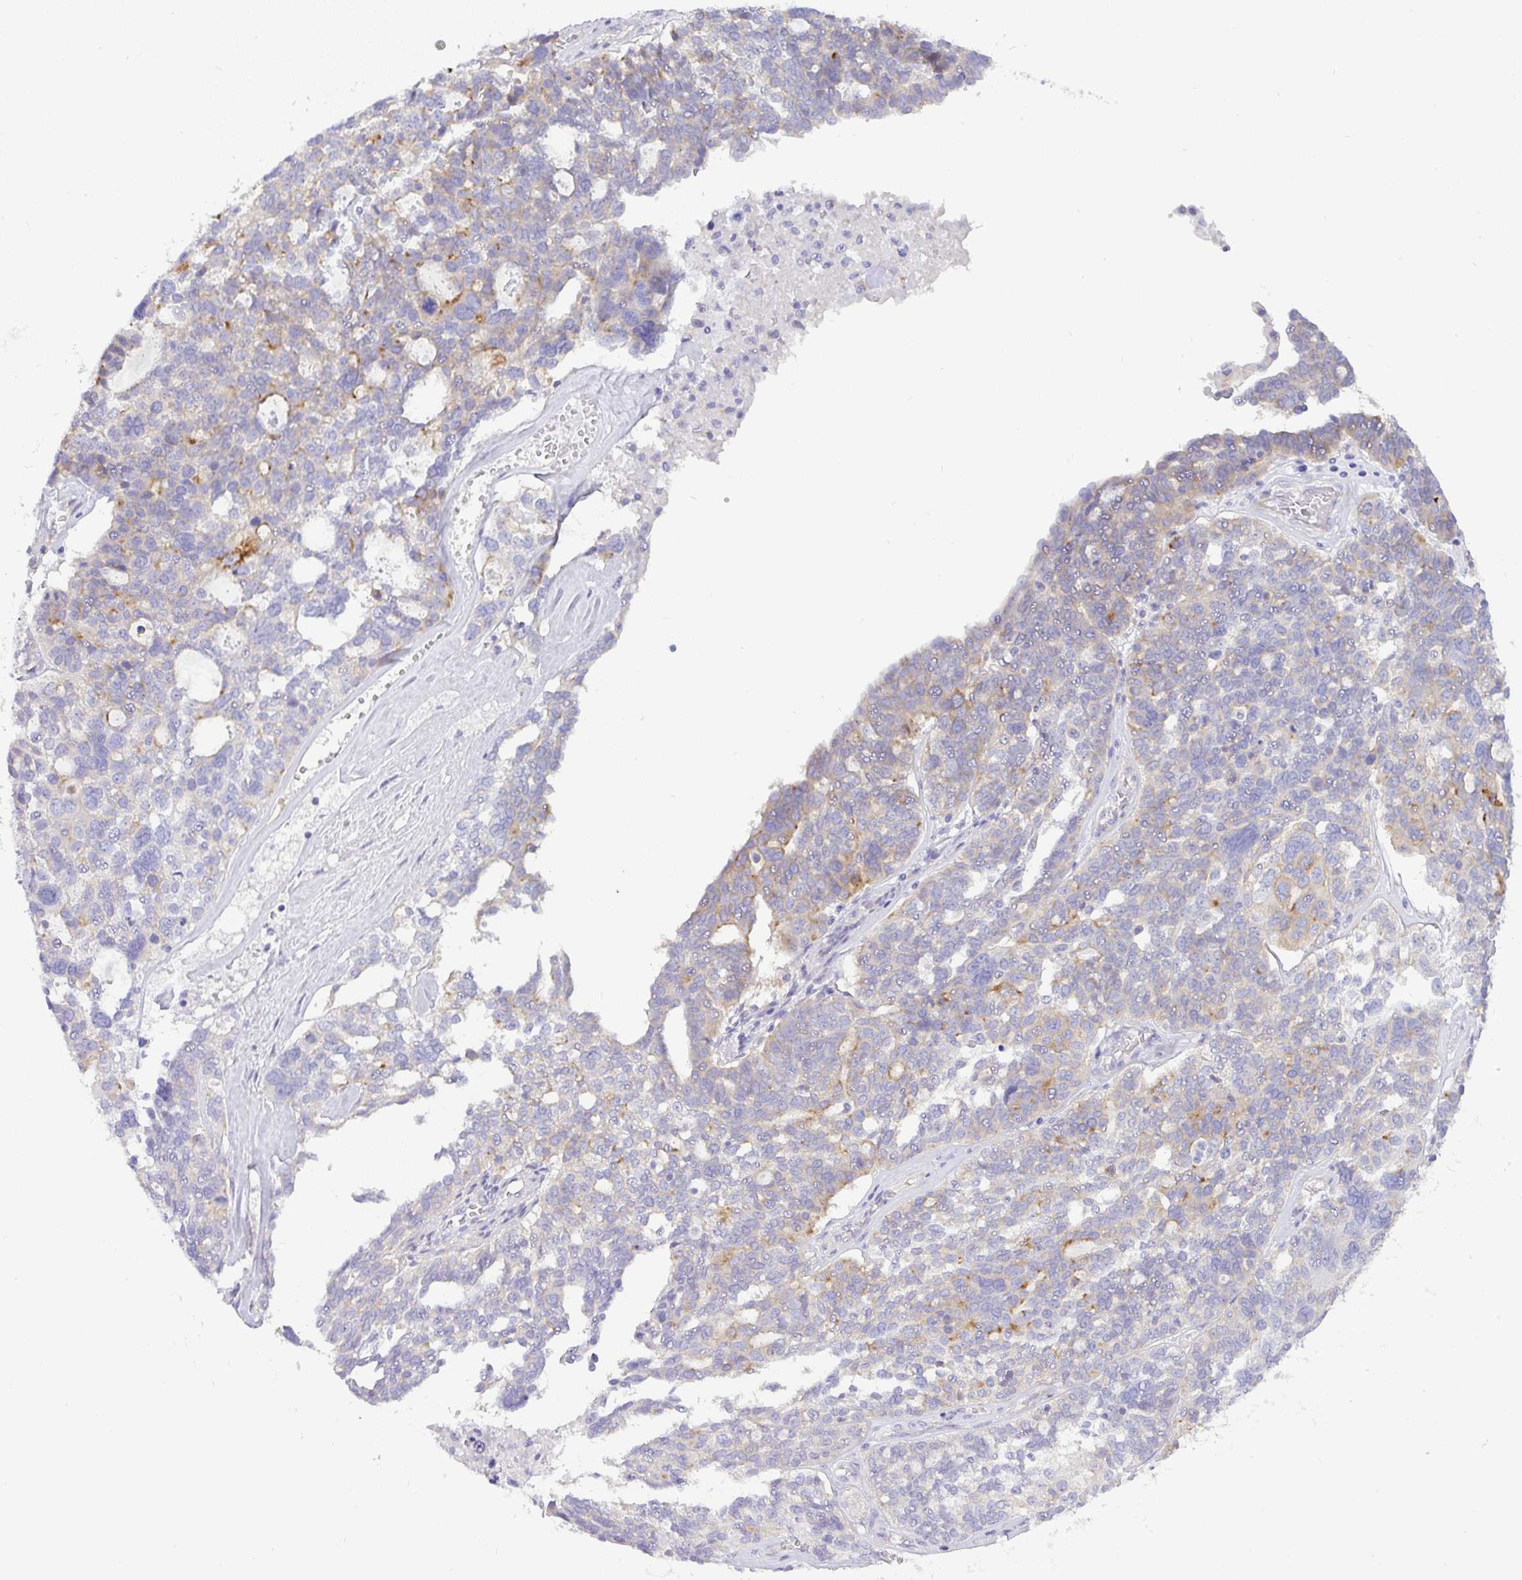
{"staining": {"intensity": "moderate", "quantity": "<25%", "location": "cytoplasmic/membranous"}, "tissue": "ovarian cancer", "cell_type": "Tumor cells", "image_type": "cancer", "snomed": [{"axis": "morphology", "description": "Cystadenocarcinoma, serous, NOS"}, {"axis": "topography", "description": "Ovary"}], "caption": "Immunohistochemistry of human ovarian serous cystadenocarcinoma demonstrates low levels of moderate cytoplasmic/membranous positivity in about <25% of tumor cells.", "gene": "FAM177A1", "patient": {"sex": "female", "age": 59}}